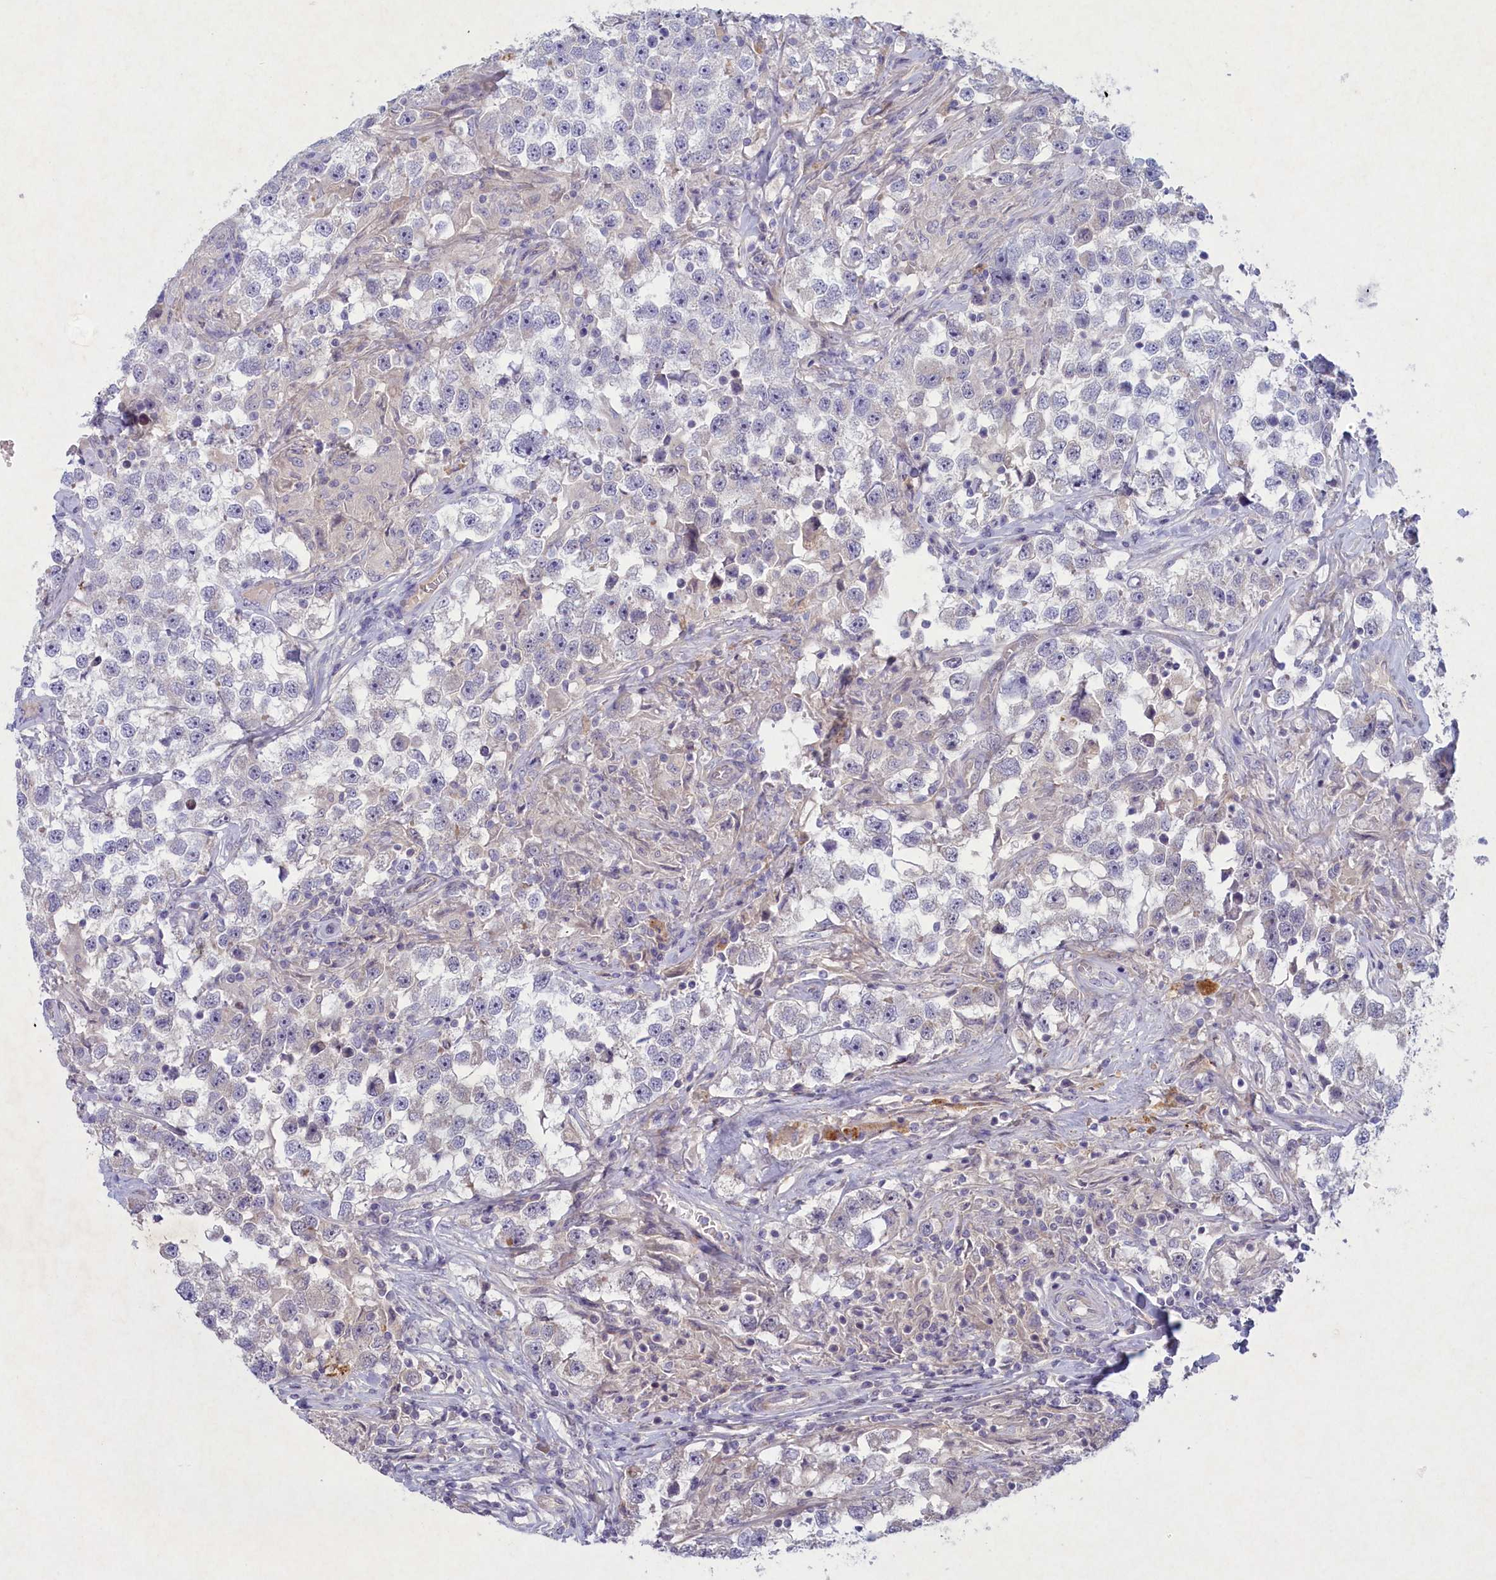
{"staining": {"intensity": "negative", "quantity": "none", "location": "none"}, "tissue": "testis cancer", "cell_type": "Tumor cells", "image_type": "cancer", "snomed": [{"axis": "morphology", "description": "Seminoma, NOS"}, {"axis": "topography", "description": "Testis"}], "caption": "Immunohistochemistry (IHC) of human testis cancer exhibits no staining in tumor cells. The staining was performed using DAB (3,3'-diaminobenzidine) to visualize the protein expression in brown, while the nuclei were stained in blue with hematoxylin (Magnification: 20x).", "gene": "PLEKHG6", "patient": {"sex": "male", "age": 46}}